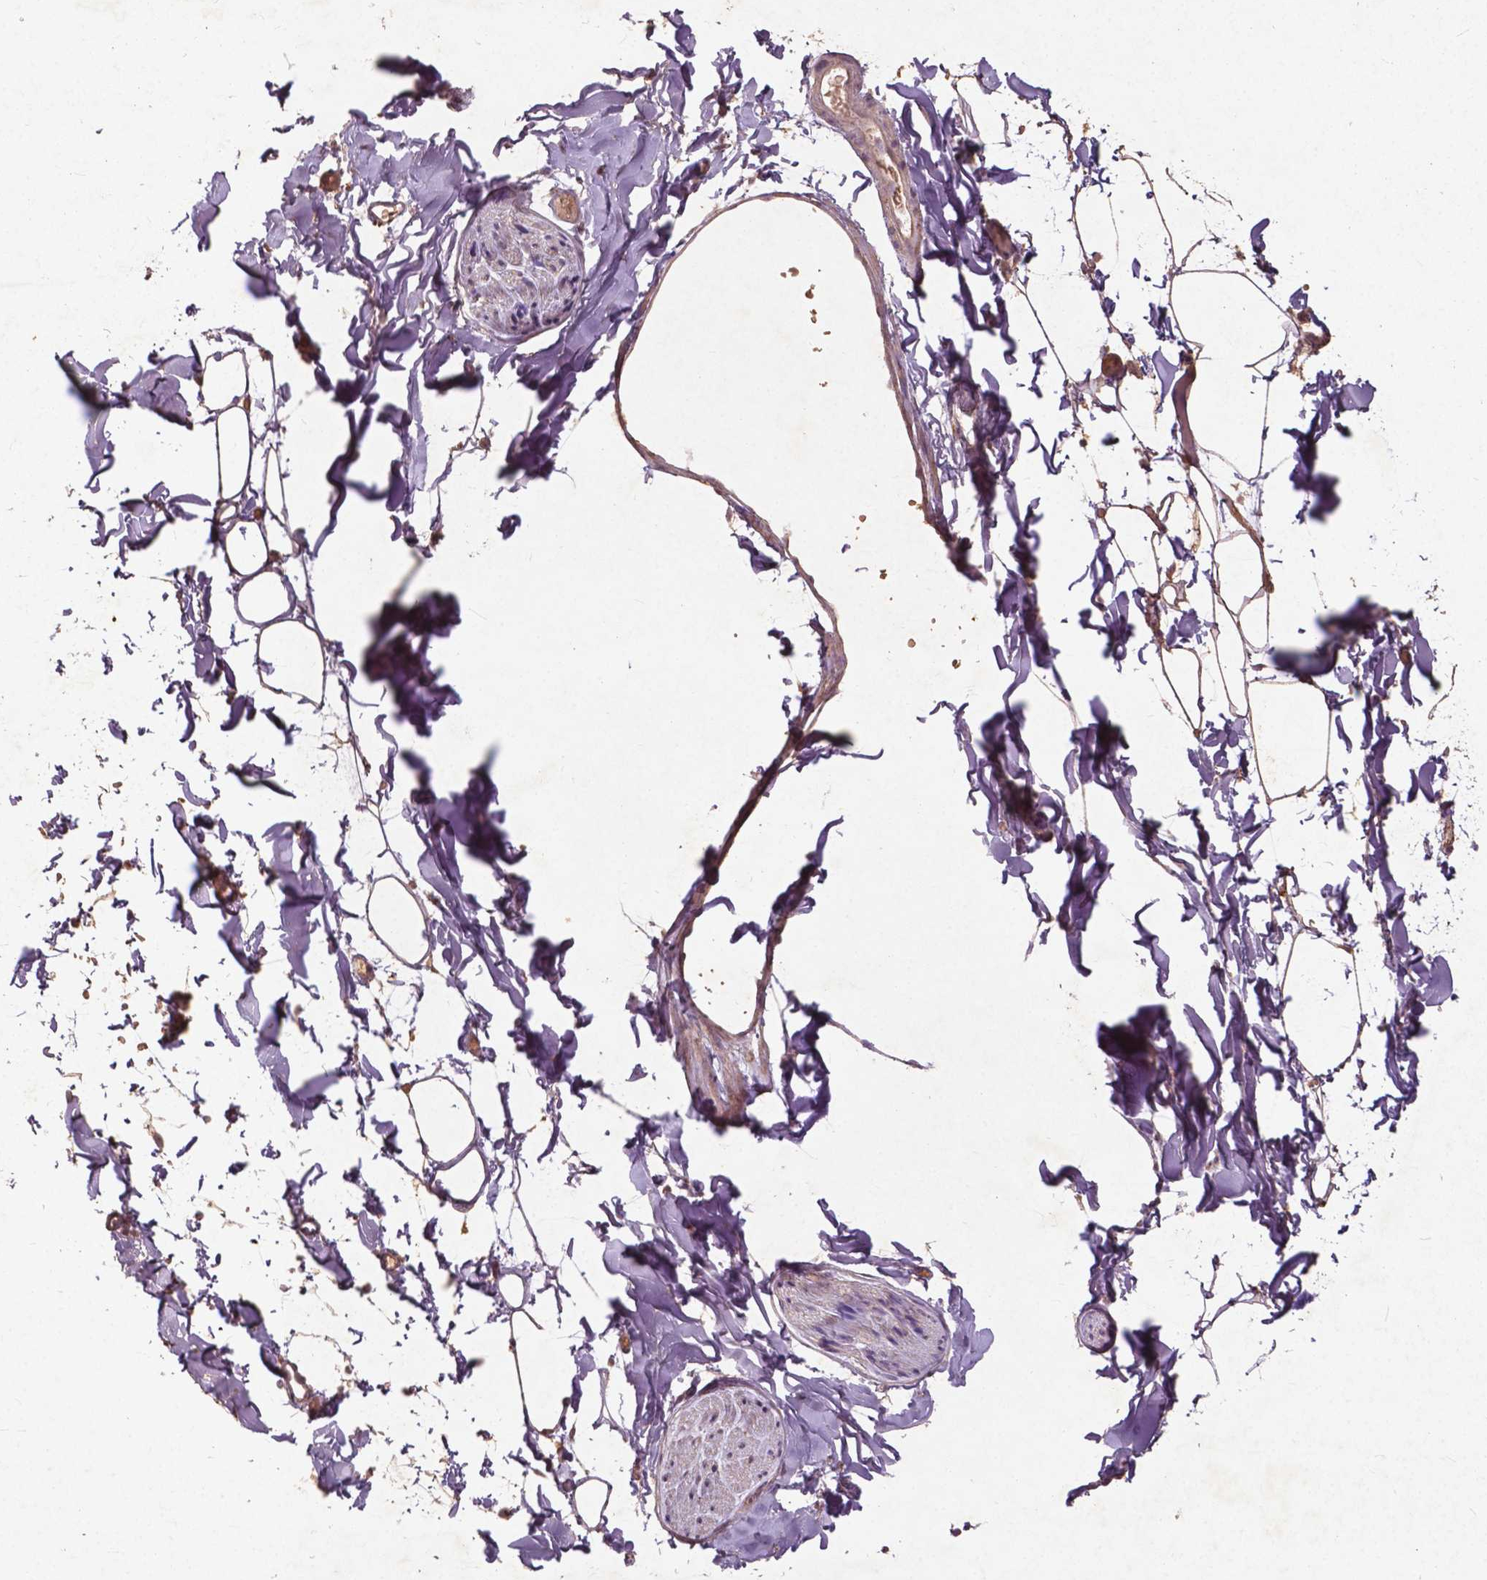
{"staining": {"intensity": "moderate", "quantity": ">75%", "location": "cytoplasmic/membranous,nuclear"}, "tissue": "adipose tissue", "cell_type": "Adipocytes", "image_type": "normal", "snomed": [{"axis": "morphology", "description": "Normal tissue, NOS"}, {"axis": "topography", "description": "Gallbladder"}, {"axis": "topography", "description": "Peripheral nerve tissue"}], "caption": "Adipocytes reveal moderate cytoplasmic/membranous,nuclear positivity in approximately >75% of cells in normal adipose tissue.", "gene": "ST6GALNAC5", "patient": {"sex": "female", "age": 45}}